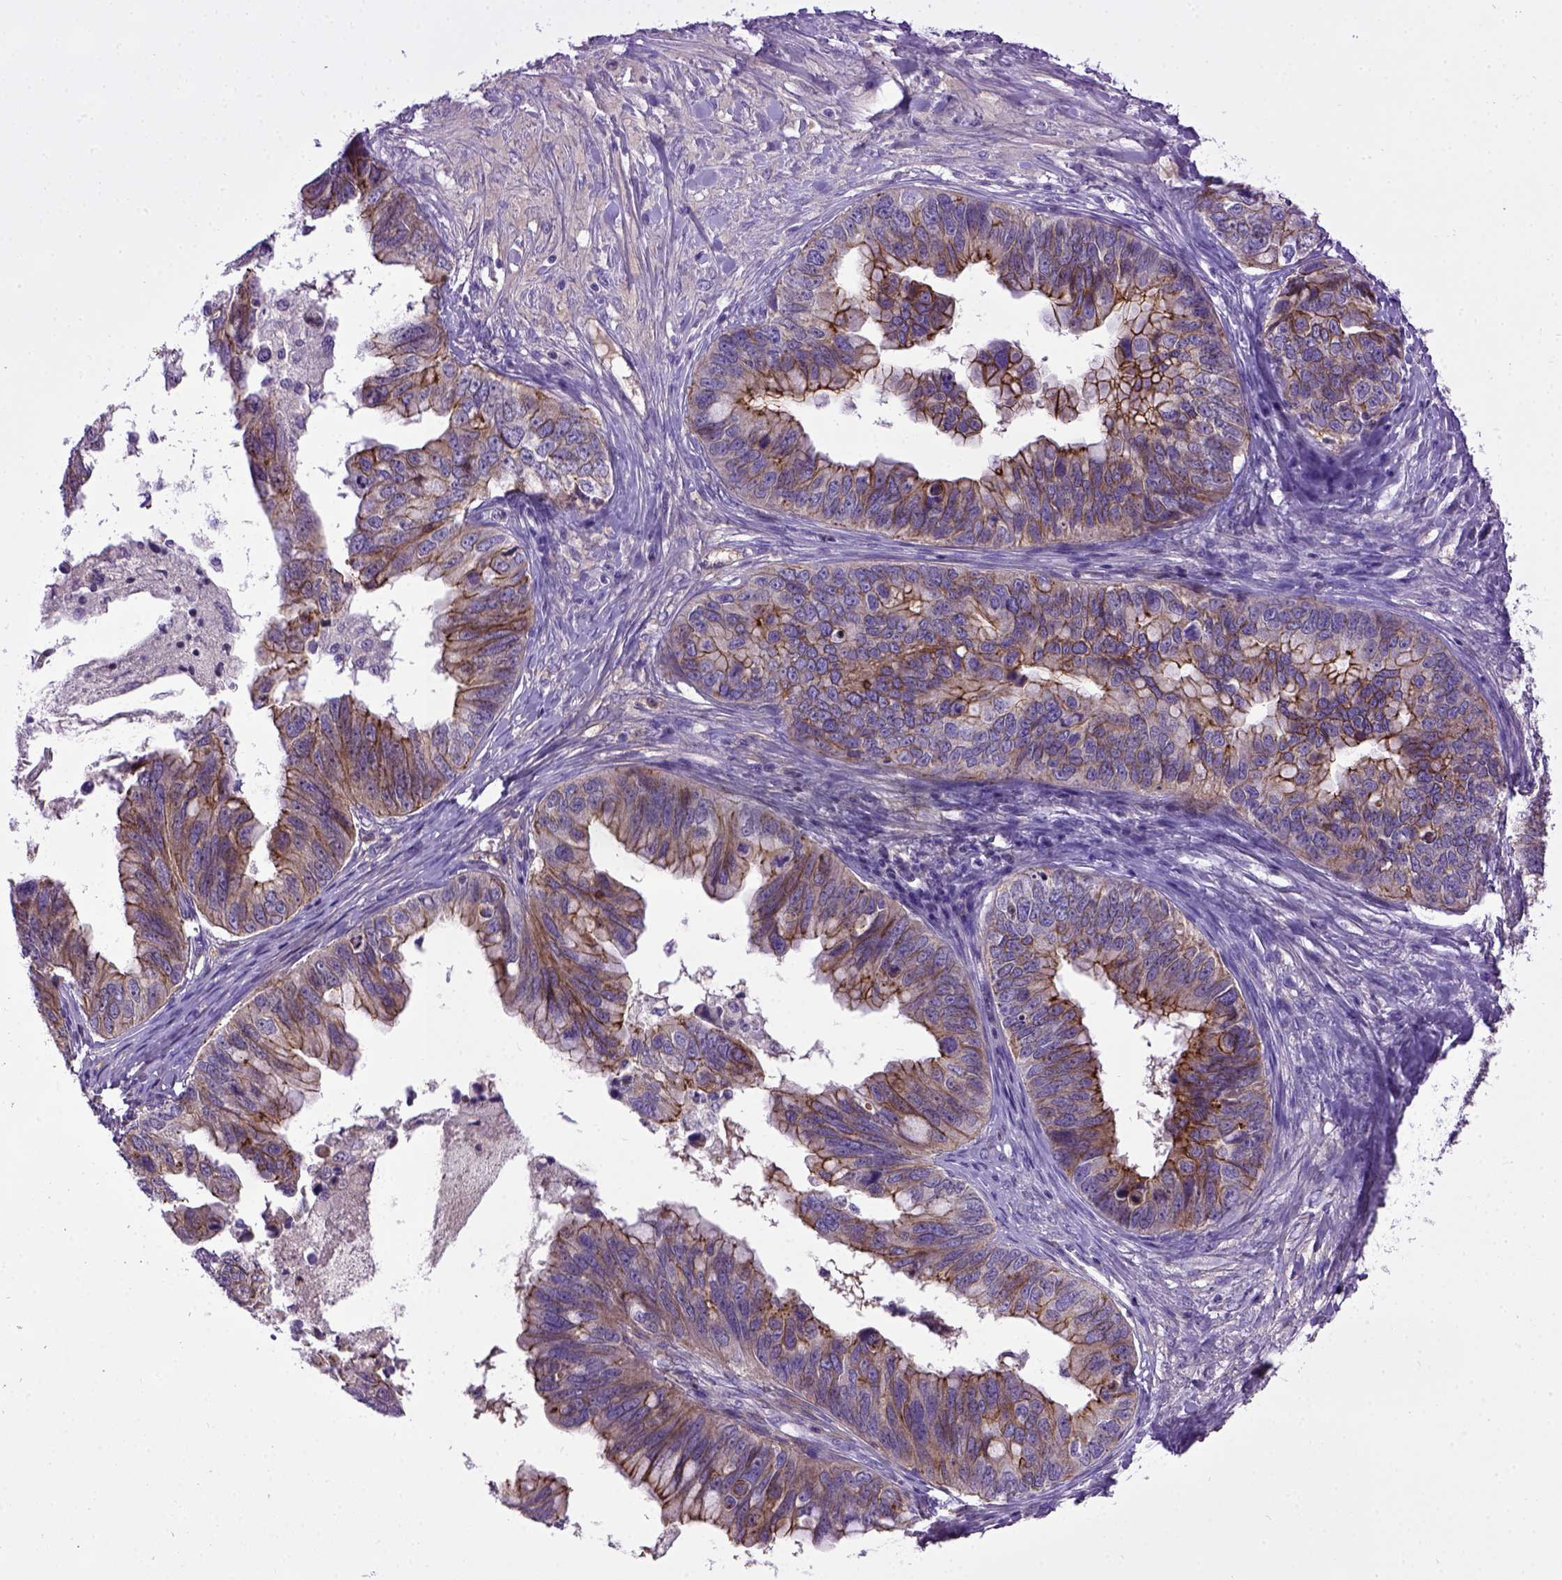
{"staining": {"intensity": "strong", "quantity": "25%-75%", "location": "cytoplasmic/membranous"}, "tissue": "ovarian cancer", "cell_type": "Tumor cells", "image_type": "cancer", "snomed": [{"axis": "morphology", "description": "Cystadenocarcinoma, mucinous, NOS"}, {"axis": "topography", "description": "Ovary"}], "caption": "A high amount of strong cytoplasmic/membranous expression is appreciated in about 25%-75% of tumor cells in ovarian mucinous cystadenocarcinoma tissue.", "gene": "CDH1", "patient": {"sex": "female", "age": 76}}